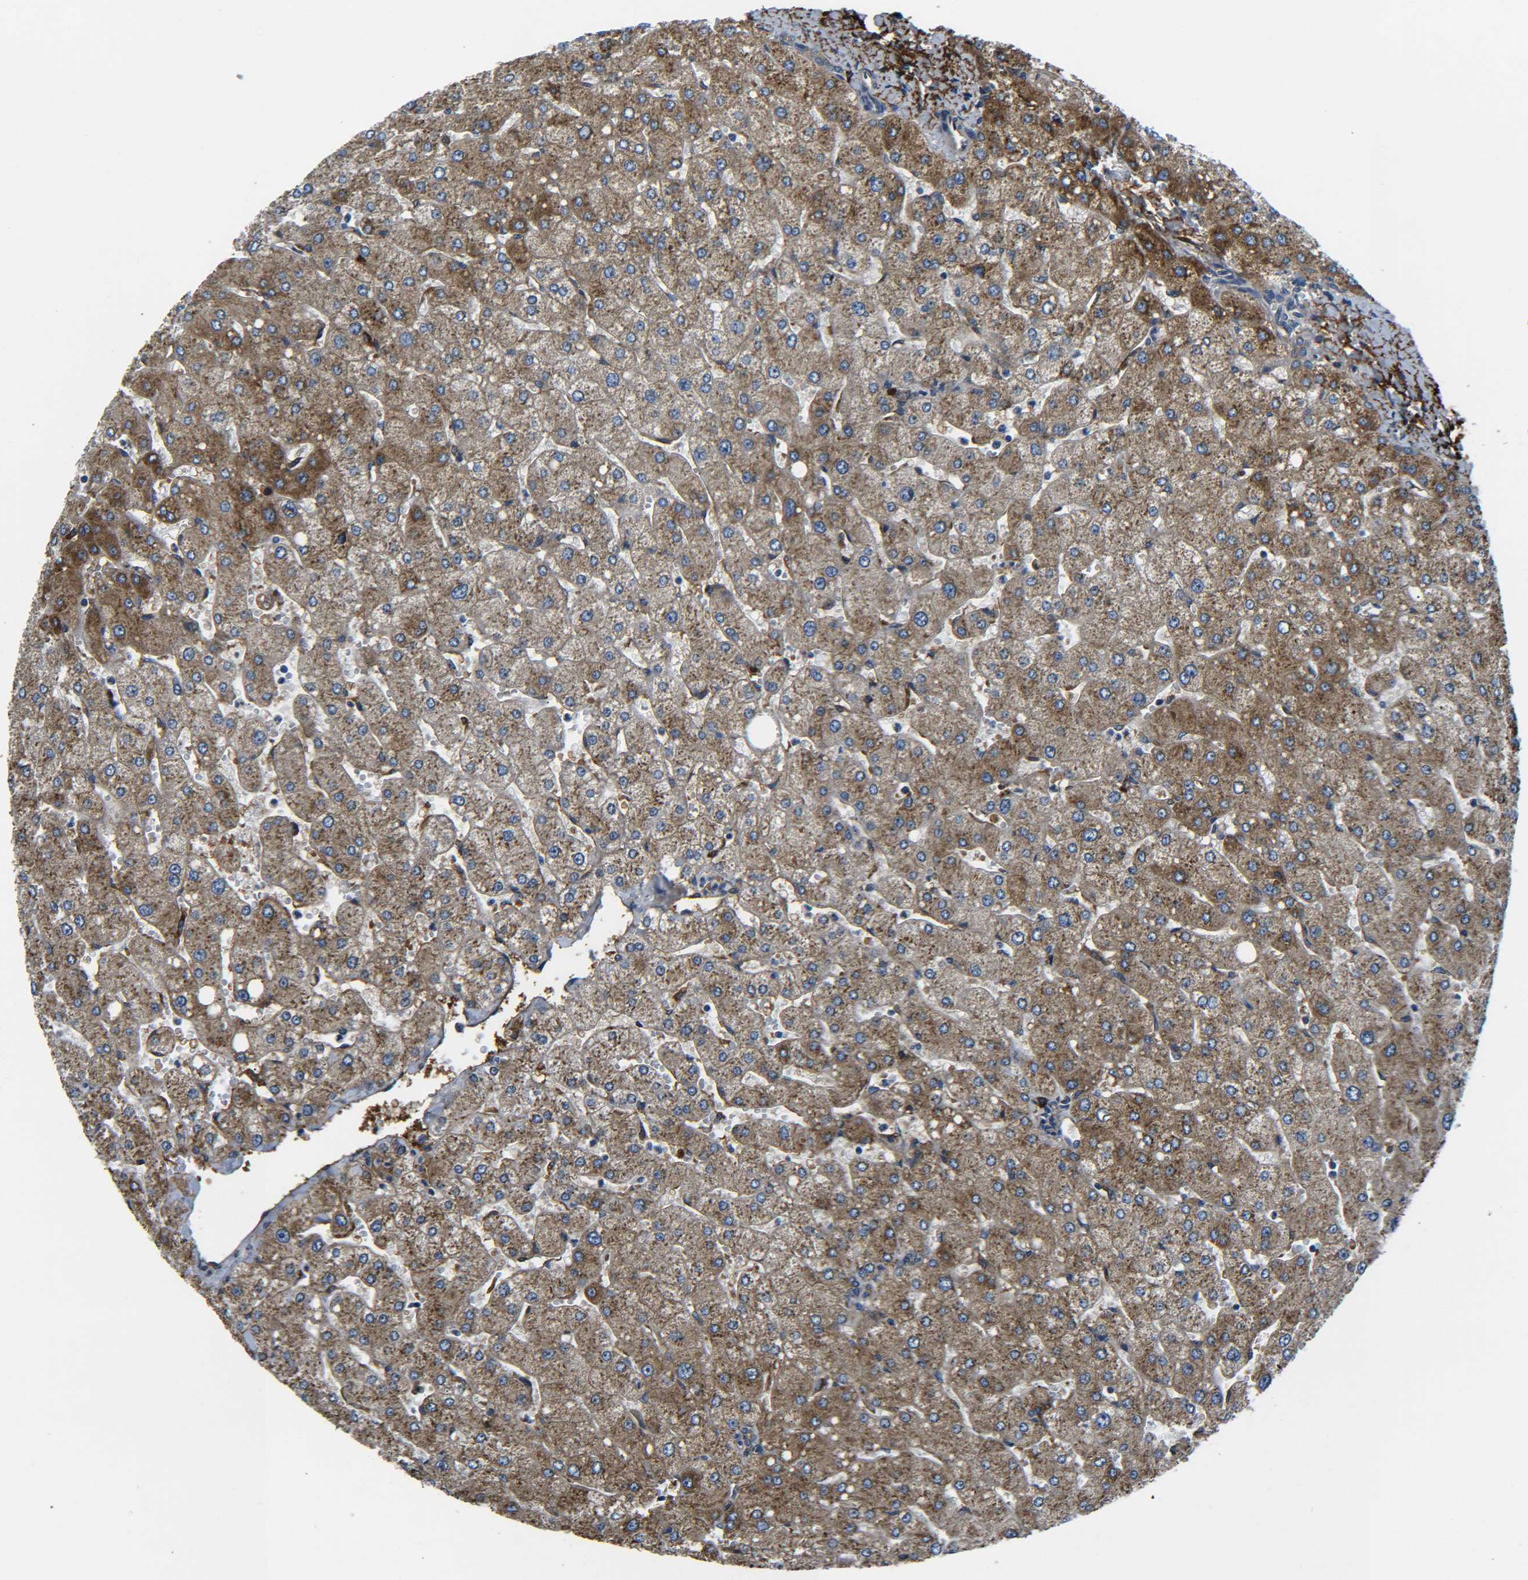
{"staining": {"intensity": "weak", "quantity": "<25%", "location": "cytoplasmic/membranous"}, "tissue": "liver", "cell_type": "Cholangiocytes", "image_type": "normal", "snomed": [{"axis": "morphology", "description": "Normal tissue, NOS"}, {"axis": "topography", "description": "Liver"}], "caption": "There is no significant positivity in cholangiocytes of liver. Brightfield microscopy of immunohistochemistry (IHC) stained with DAB (3,3'-diaminobenzidine) (brown) and hematoxylin (blue), captured at high magnification.", "gene": "PREB", "patient": {"sex": "male", "age": 55}}